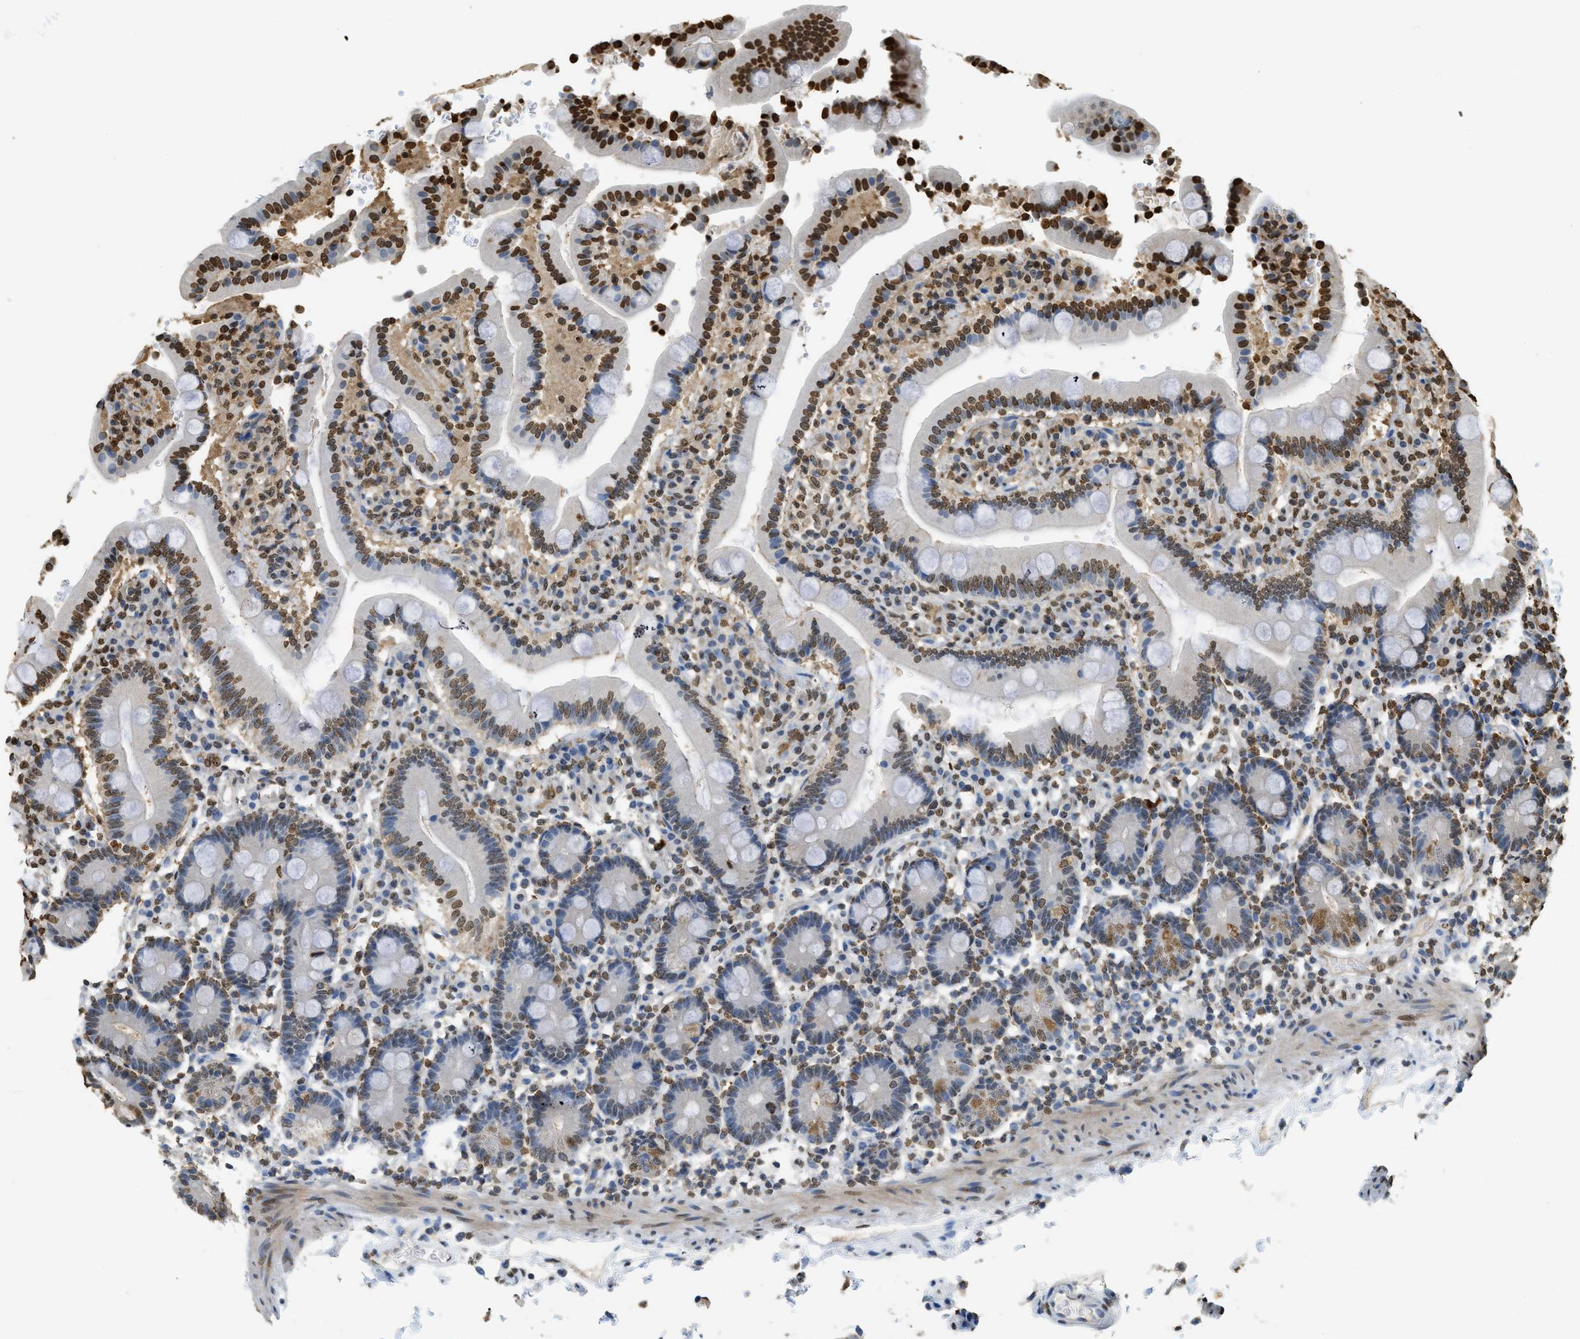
{"staining": {"intensity": "strong", "quantity": "<25%", "location": "nuclear"}, "tissue": "duodenum", "cell_type": "Glandular cells", "image_type": "normal", "snomed": [{"axis": "morphology", "description": "Normal tissue, NOS"}, {"axis": "topography", "description": "Small intestine, NOS"}], "caption": "Strong nuclear positivity for a protein is present in about <25% of glandular cells of normal duodenum using IHC.", "gene": "NR5A2", "patient": {"sex": "female", "age": 71}}